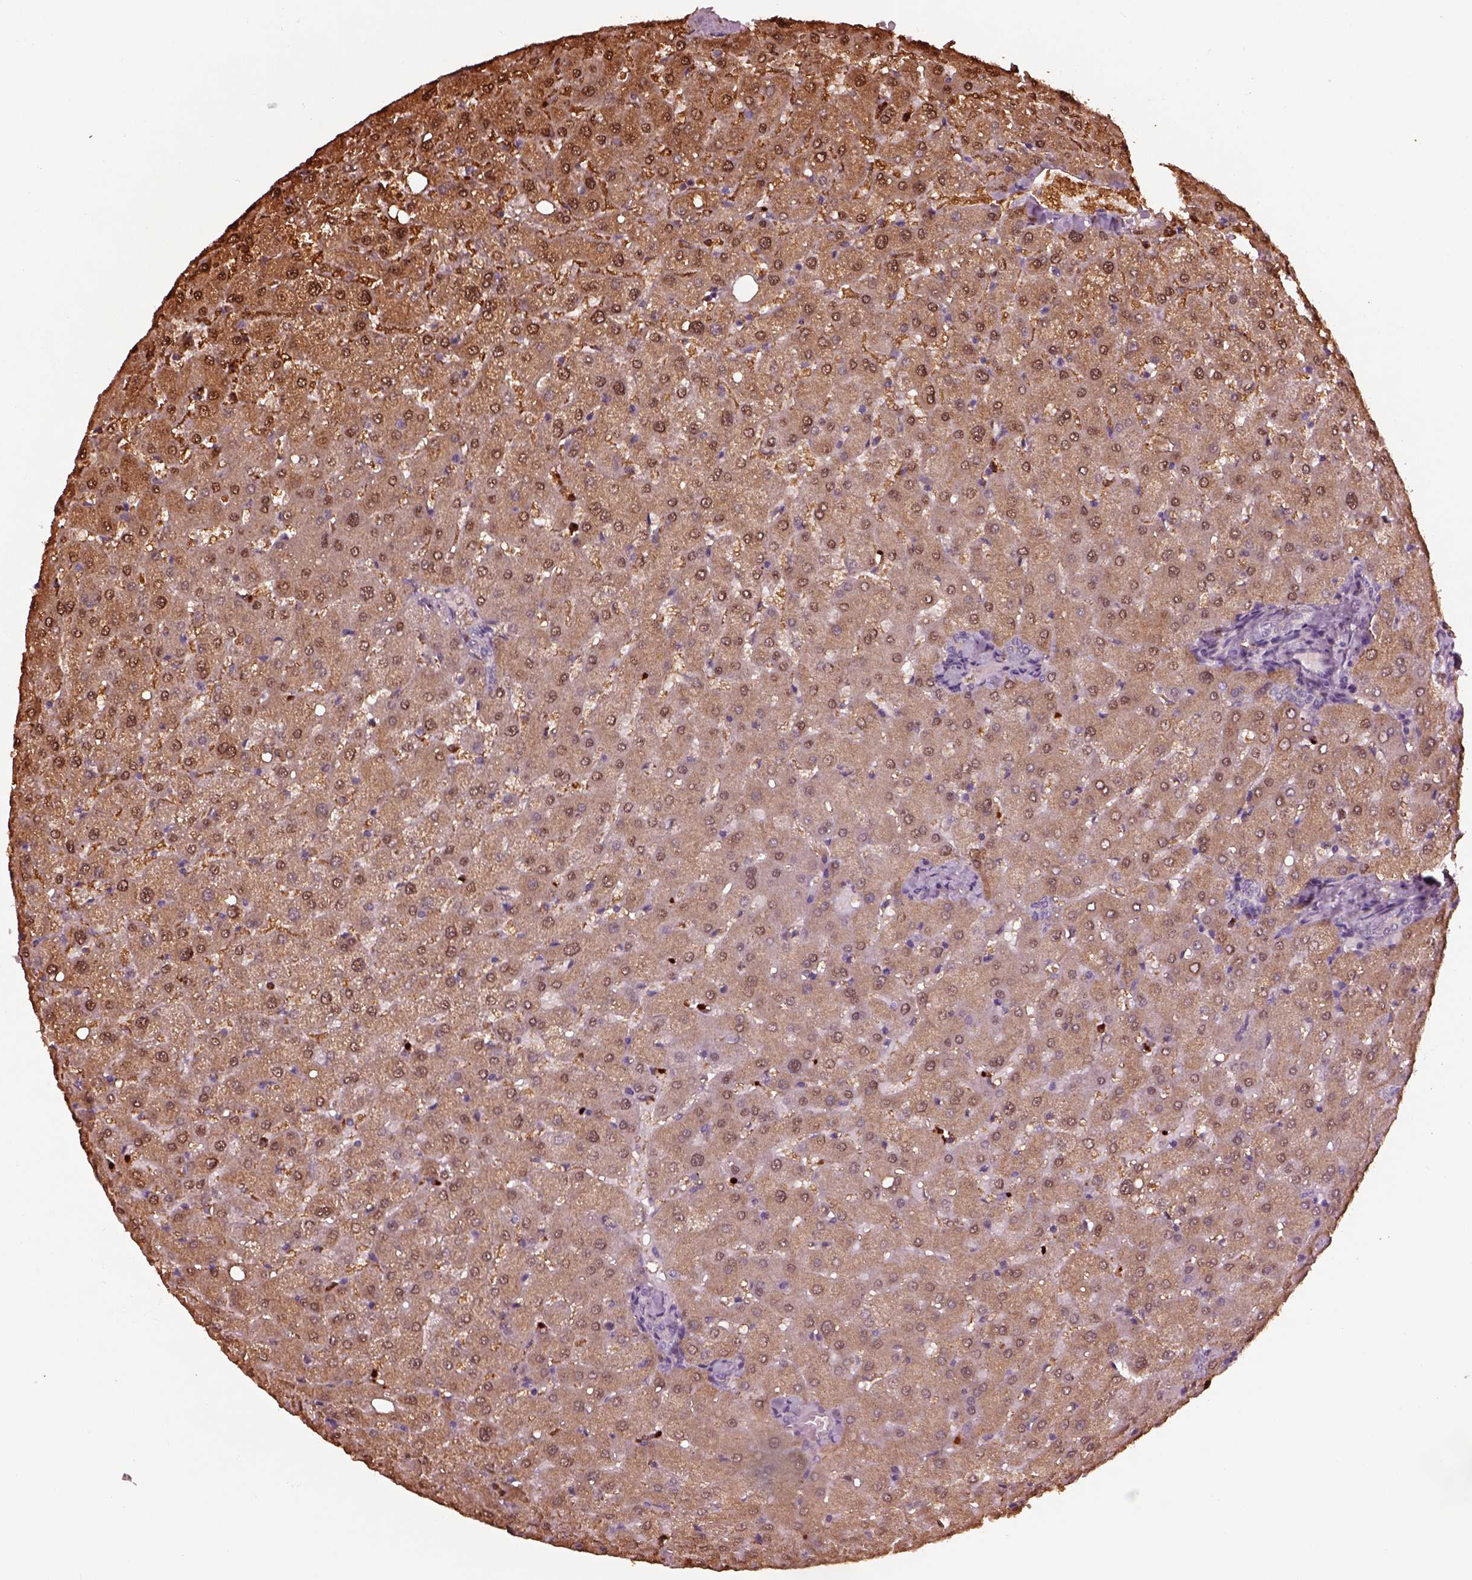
{"staining": {"intensity": "negative", "quantity": "none", "location": "none"}, "tissue": "liver", "cell_type": "Cholangiocytes", "image_type": "normal", "snomed": [{"axis": "morphology", "description": "Normal tissue, NOS"}, {"axis": "topography", "description": "Liver"}], "caption": "Unremarkable liver was stained to show a protein in brown. There is no significant expression in cholangiocytes. Brightfield microscopy of immunohistochemistry (IHC) stained with DAB (3,3'-diaminobenzidine) (brown) and hematoxylin (blue), captured at high magnification.", "gene": "RUFY3", "patient": {"sex": "female", "age": 50}}